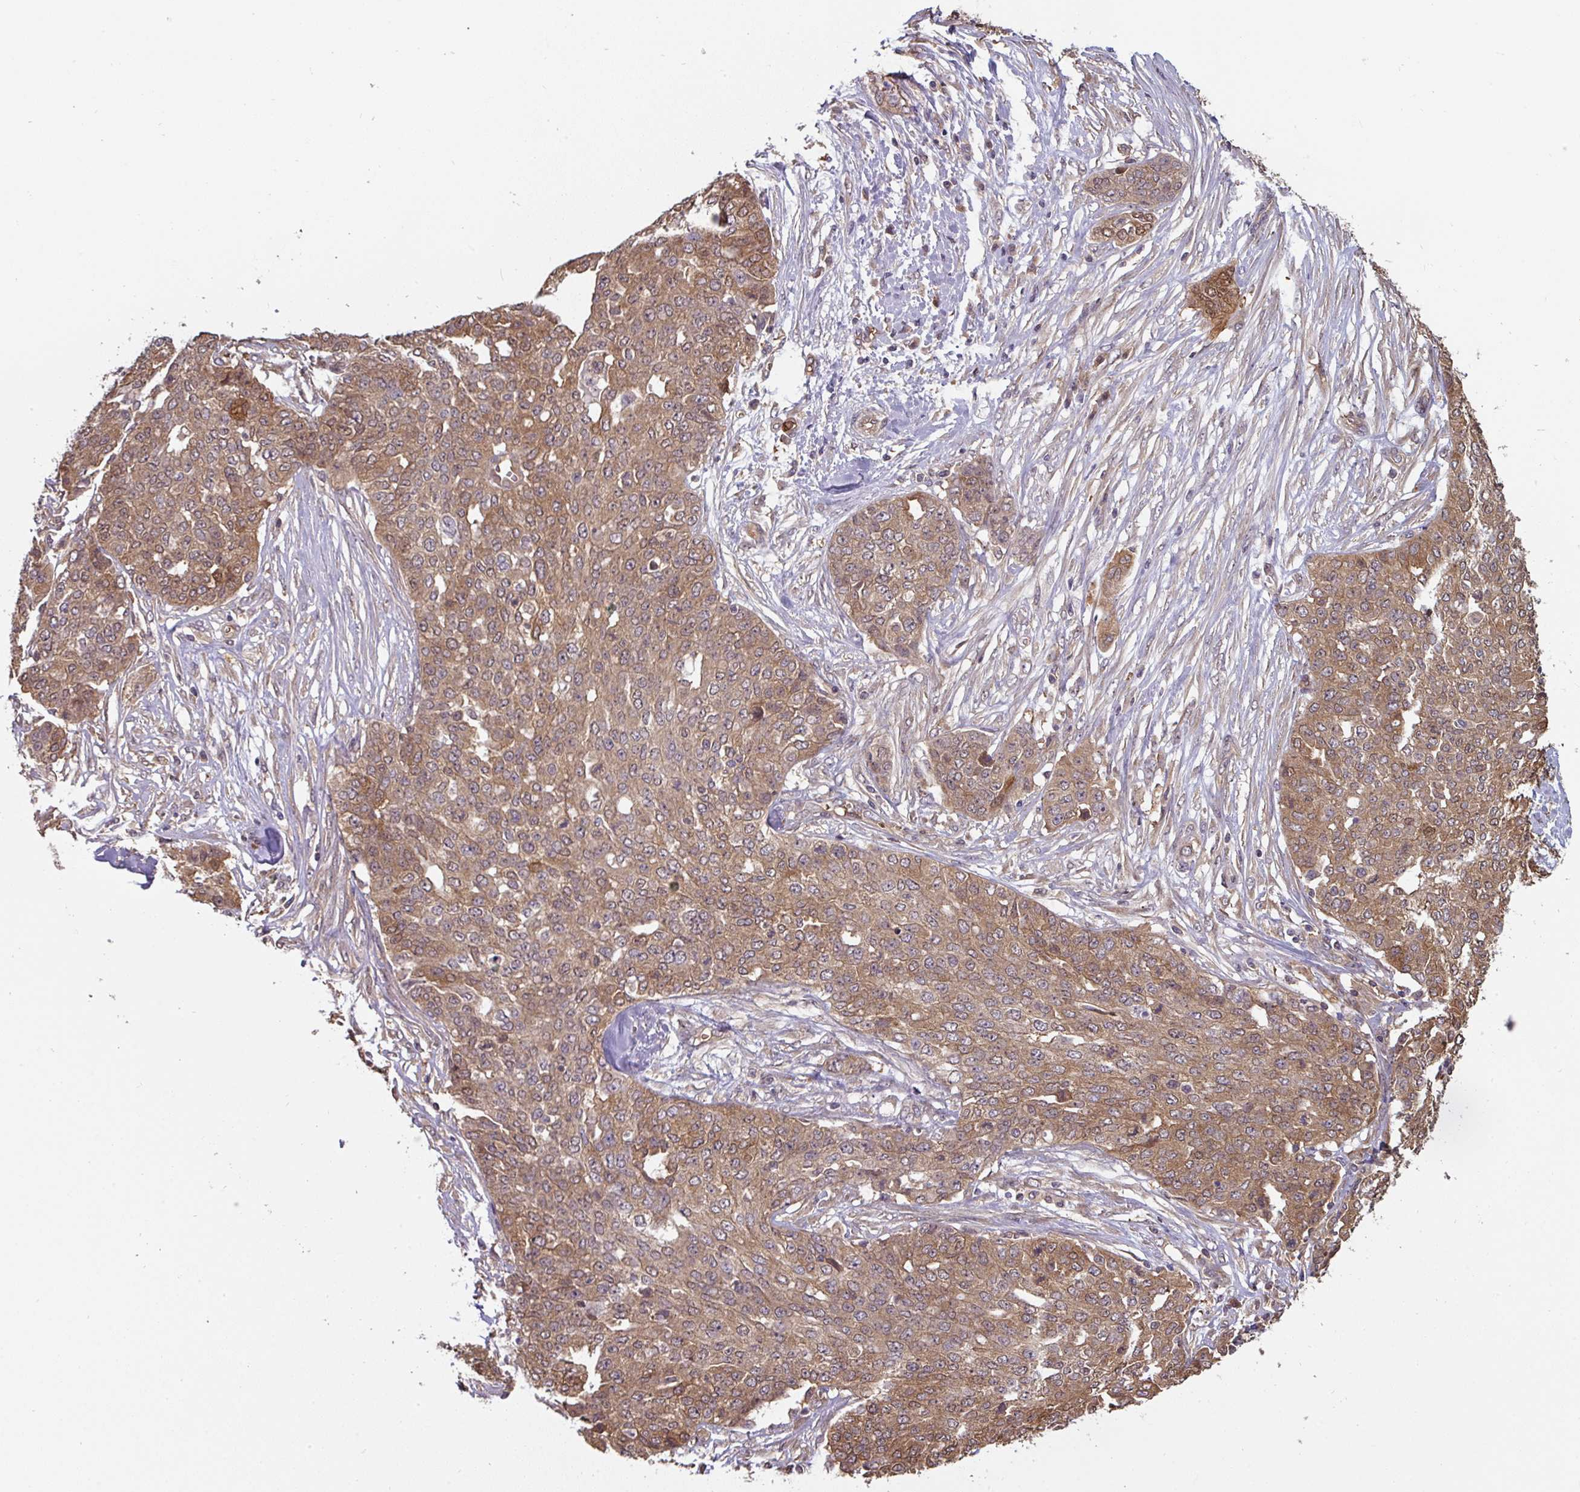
{"staining": {"intensity": "moderate", "quantity": ">75%", "location": "cytoplasmic/membranous"}, "tissue": "ovarian cancer", "cell_type": "Tumor cells", "image_type": "cancer", "snomed": [{"axis": "morphology", "description": "Cystadenocarcinoma, serous, NOS"}, {"axis": "topography", "description": "Soft tissue"}, {"axis": "topography", "description": "Ovary"}], "caption": "Serous cystadenocarcinoma (ovarian) stained with a brown dye reveals moderate cytoplasmic/membranous positive staining in about >75% of tumor cells.", "gene": "ST13", "patient": {"sex": "female", "age": 57}}